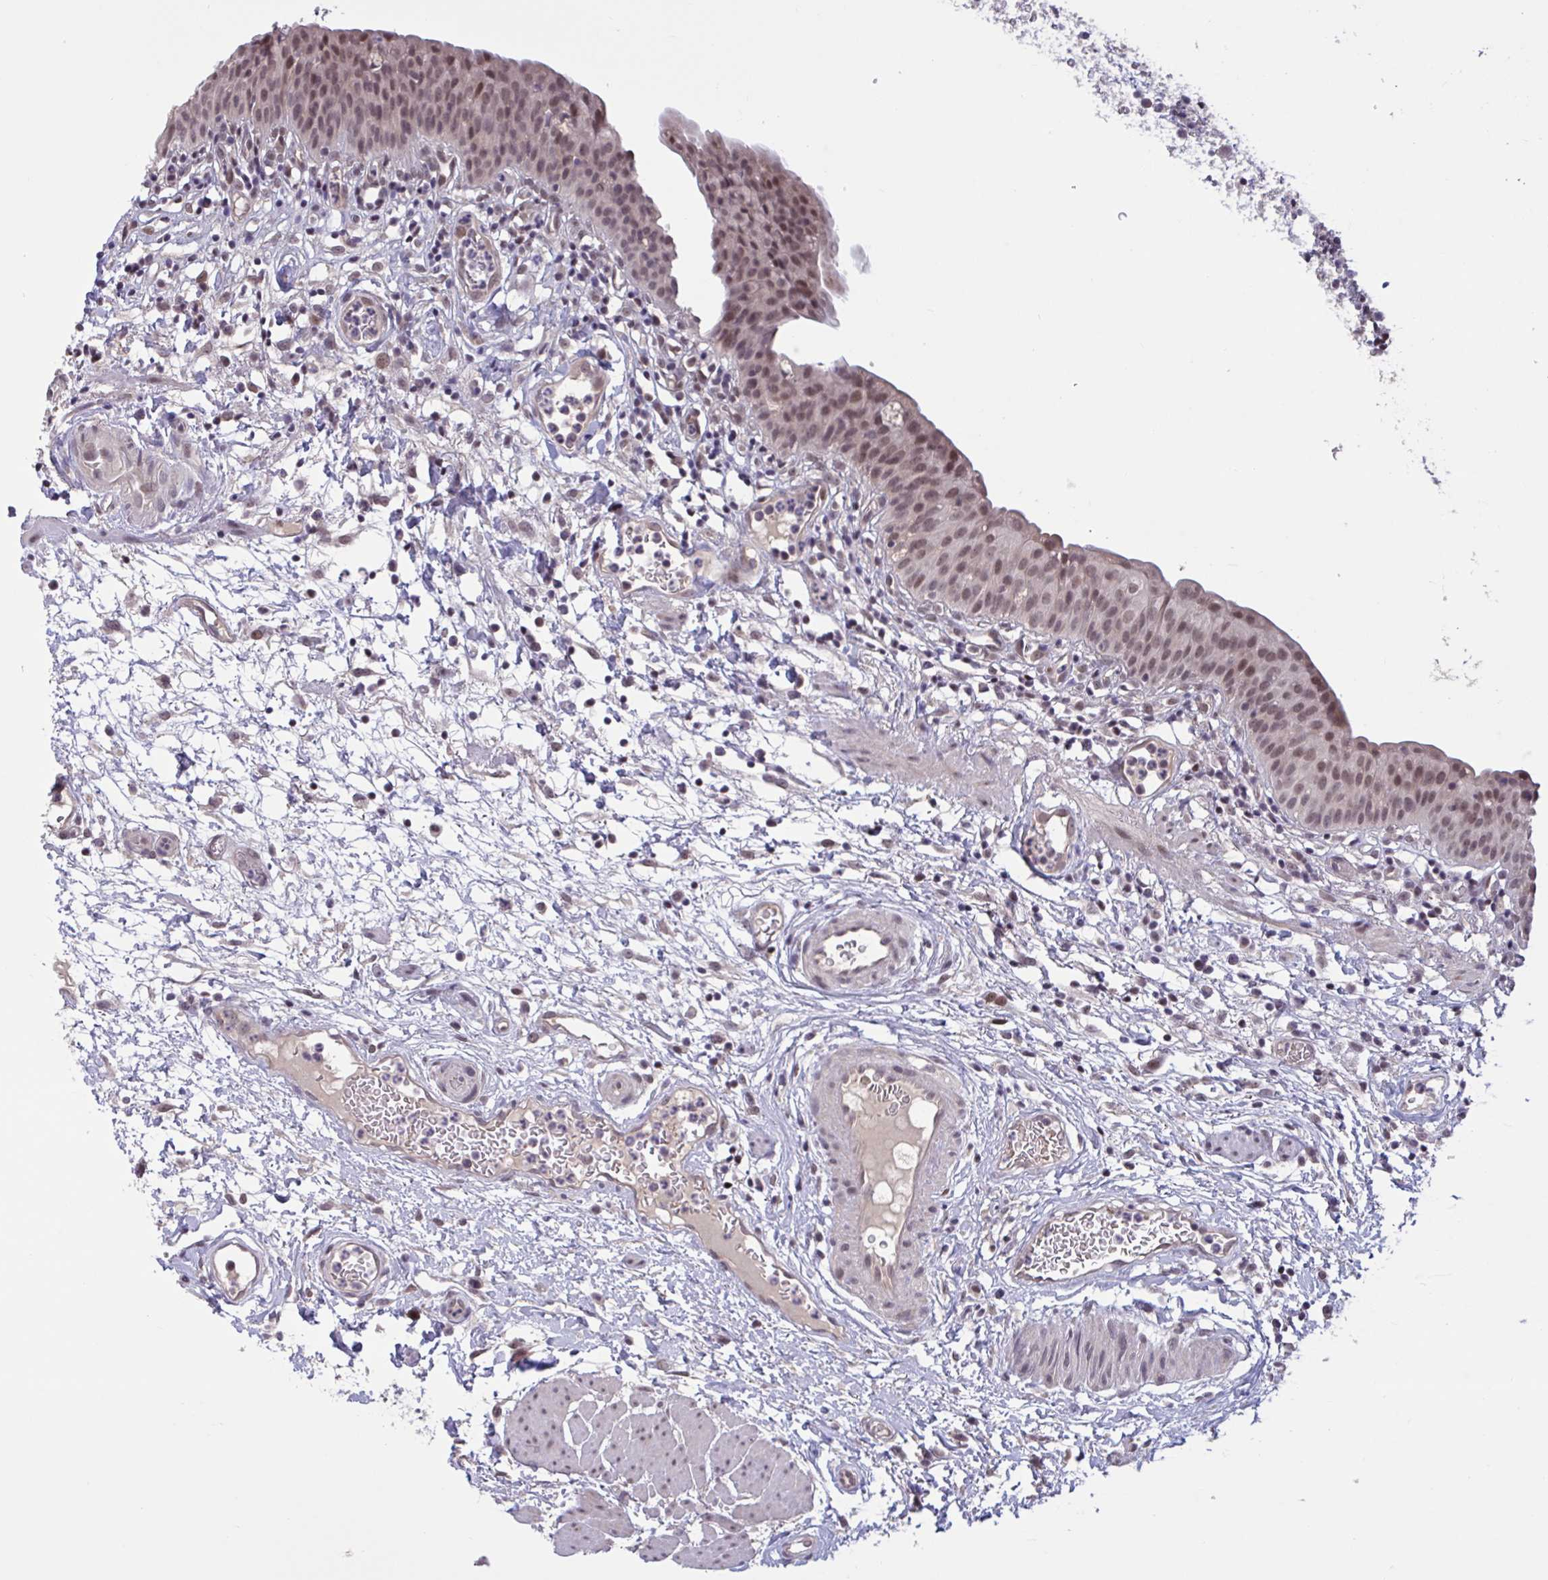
{"staining": {"intensity": "moderate", "quantity": ">75%", "location": "nuclear"}, "tissue": "urinary bladder", "cell_type": "Urothelial cells", "image_type": "normal", "snomed": [{"axis": "morphology", "description": "Normal tissue, NOS"}, {"axis": "morphology", "description": "Inflammation, NOS"}, {"axis": "topography", "description": "Urinary bladder"}], "caption": "Protein expression analysis of benign urinary bladder displays moderate nuclear positivity in approximately >75% of urothelial cells. (brown staining indicates protein expression, while blue staining denotes nuclei).", "gene": "ZNF414", "patient": {"sex": "male", "age": 57}}